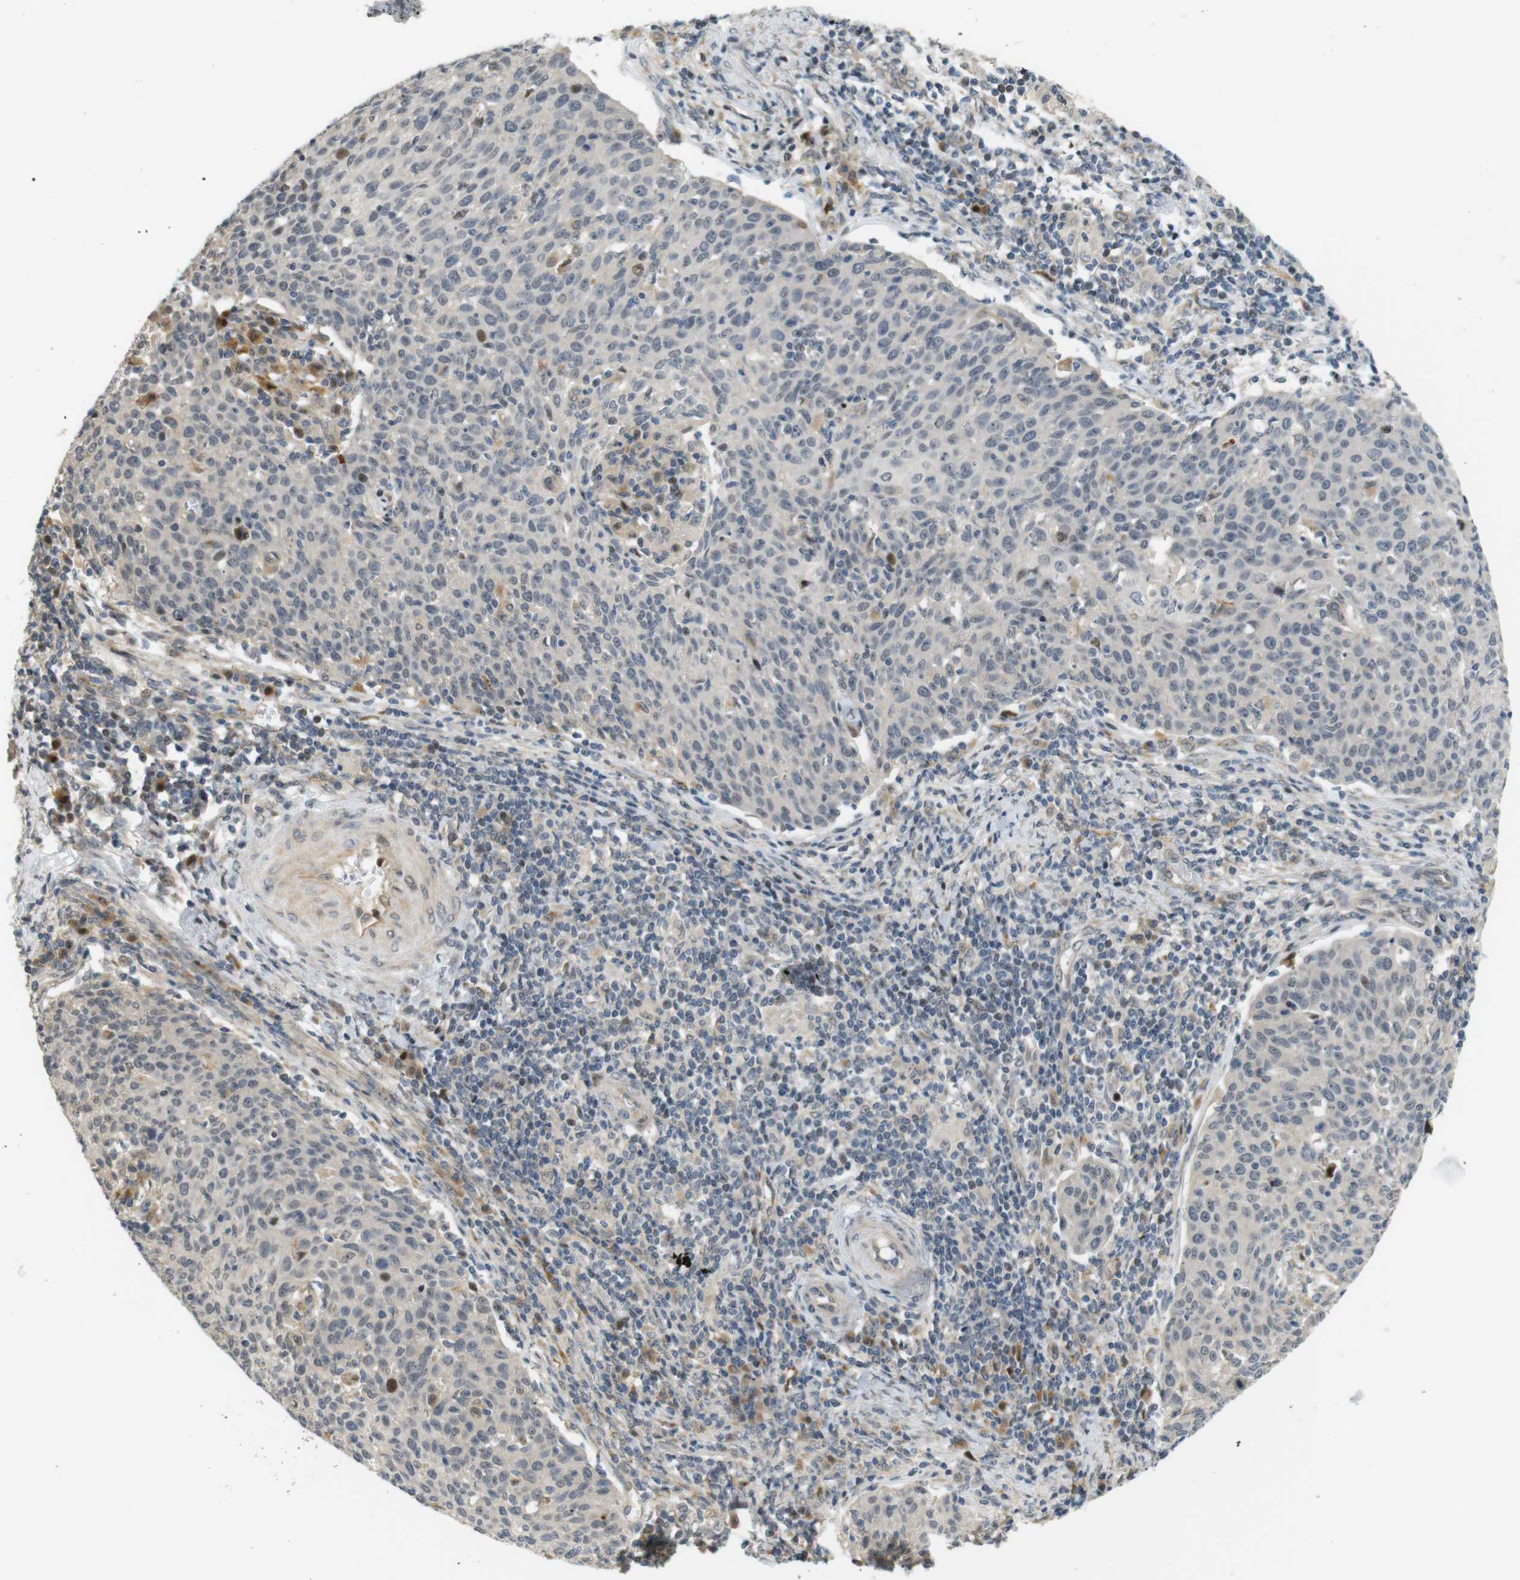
{"staining": {"intensity": "negative", "quantity": "none", "location": "none"}, "tissue": "cervical cancer", "cell_type": "Tumor cells", "image_type": "cancer", "snomed": [{"axis": "morphology", "description": "Squamous cell carcinoma, NOS"}, {"axis": "topography", "description": "Cervix"}], "caption": "This is a micrograph of immunohistochemistry (IHC) staining of cervical cancer, which shows no staining in tumor cells.", "gene": "TSPAN9", "patient": {"sex": "female", "age": 38}}